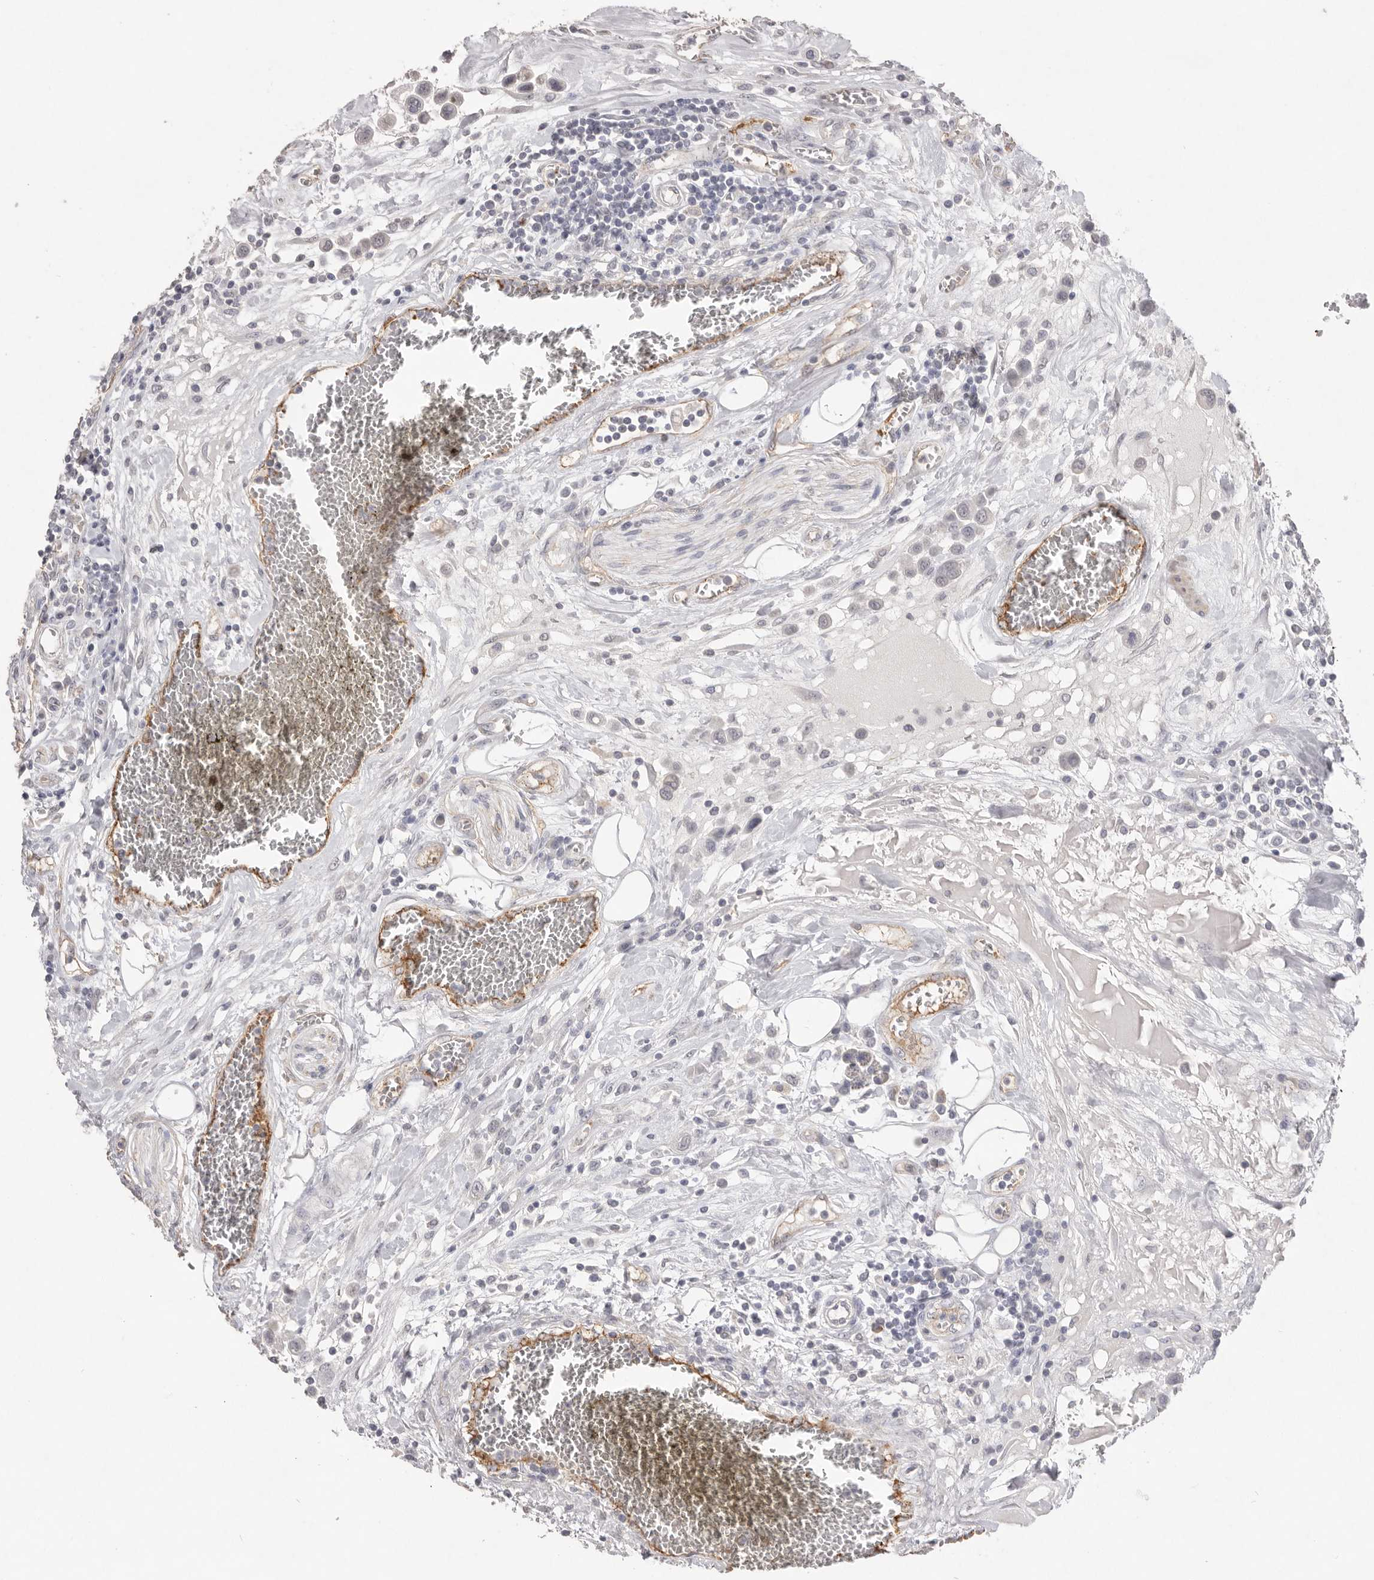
{"staining": {"intensity": "negative", "quantity": "none", "location": "none"}, "tissue": "urothelial cancer", "cell_type": "Tumor cells", "image_type": "cancer", "snomed": [{"axis": "morphology", "description": "Urothelial carcinoma, High grade"}, {"axis": "topography", "description": "Urinary bladder"}], "caption": "Immunohistochemistry micrograph of neoplastic tissue: high-grade urothelial carcinoma stained with DAB displays no significant protein expression in tumor cells.", "gene": "ZYG11B", "patient": {"sex": "male", "age": 50}}